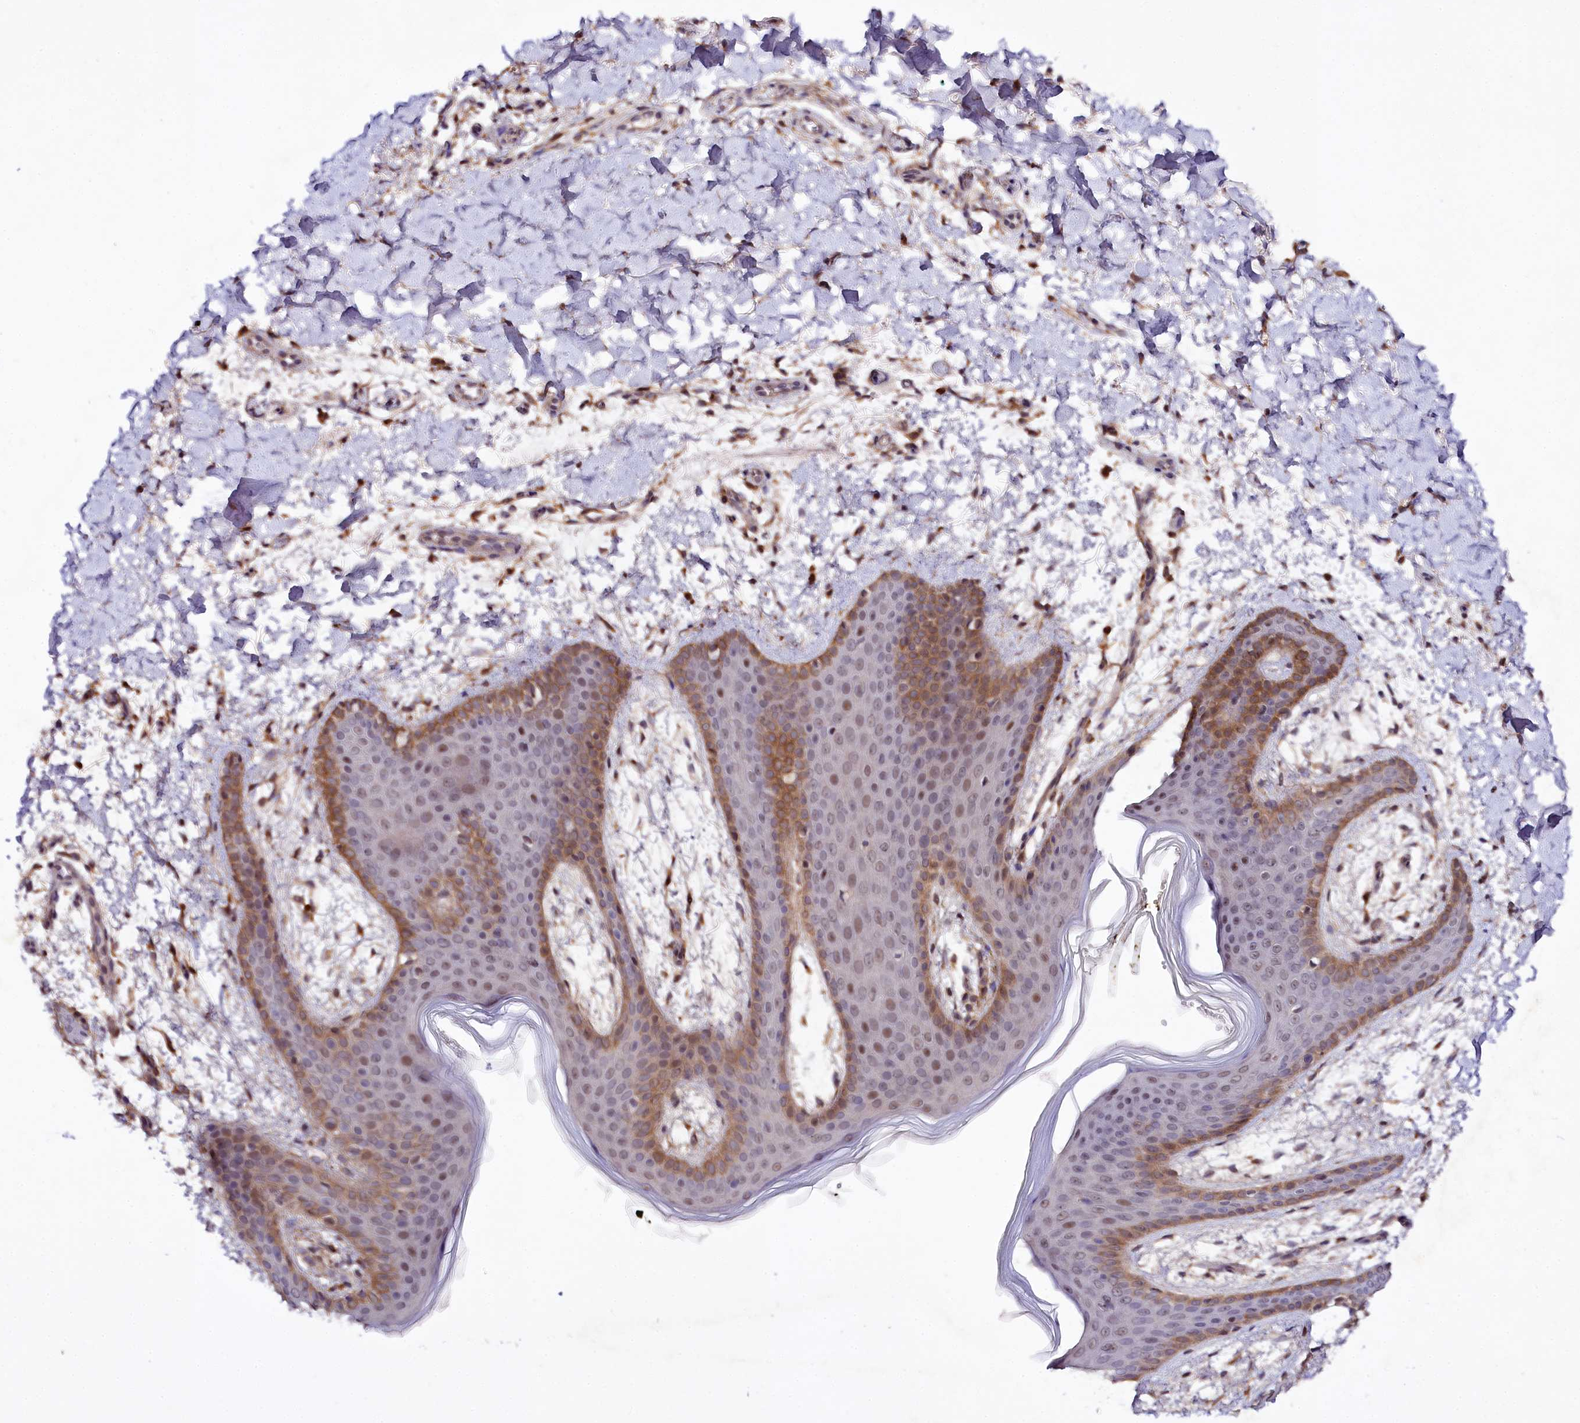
{"staining": {"intensity": "moderate", "quantity": ">75%", "location": "cytoplasmic/membranous"}, "tissue": "skin", "cell_type": "Fibroblasts", "image_type": "normal", "snomed": [{"axis": "morphology", "description": "Normal tissue, NOS"}, {"axis": "topography", "description": "Skin"}], "caption": "Moderate cytoplasmic/membranous protein positivity is seen in about >75% of fibroblasts in skin. The staining was performed using DAB (3,3'-diaminobenzidine), with brown indicating positive protein expression. Nuclei are stained blue with hematoxylin.", "gene": "PHLDB1", "patient": {"sex": "male", "age": 36}}